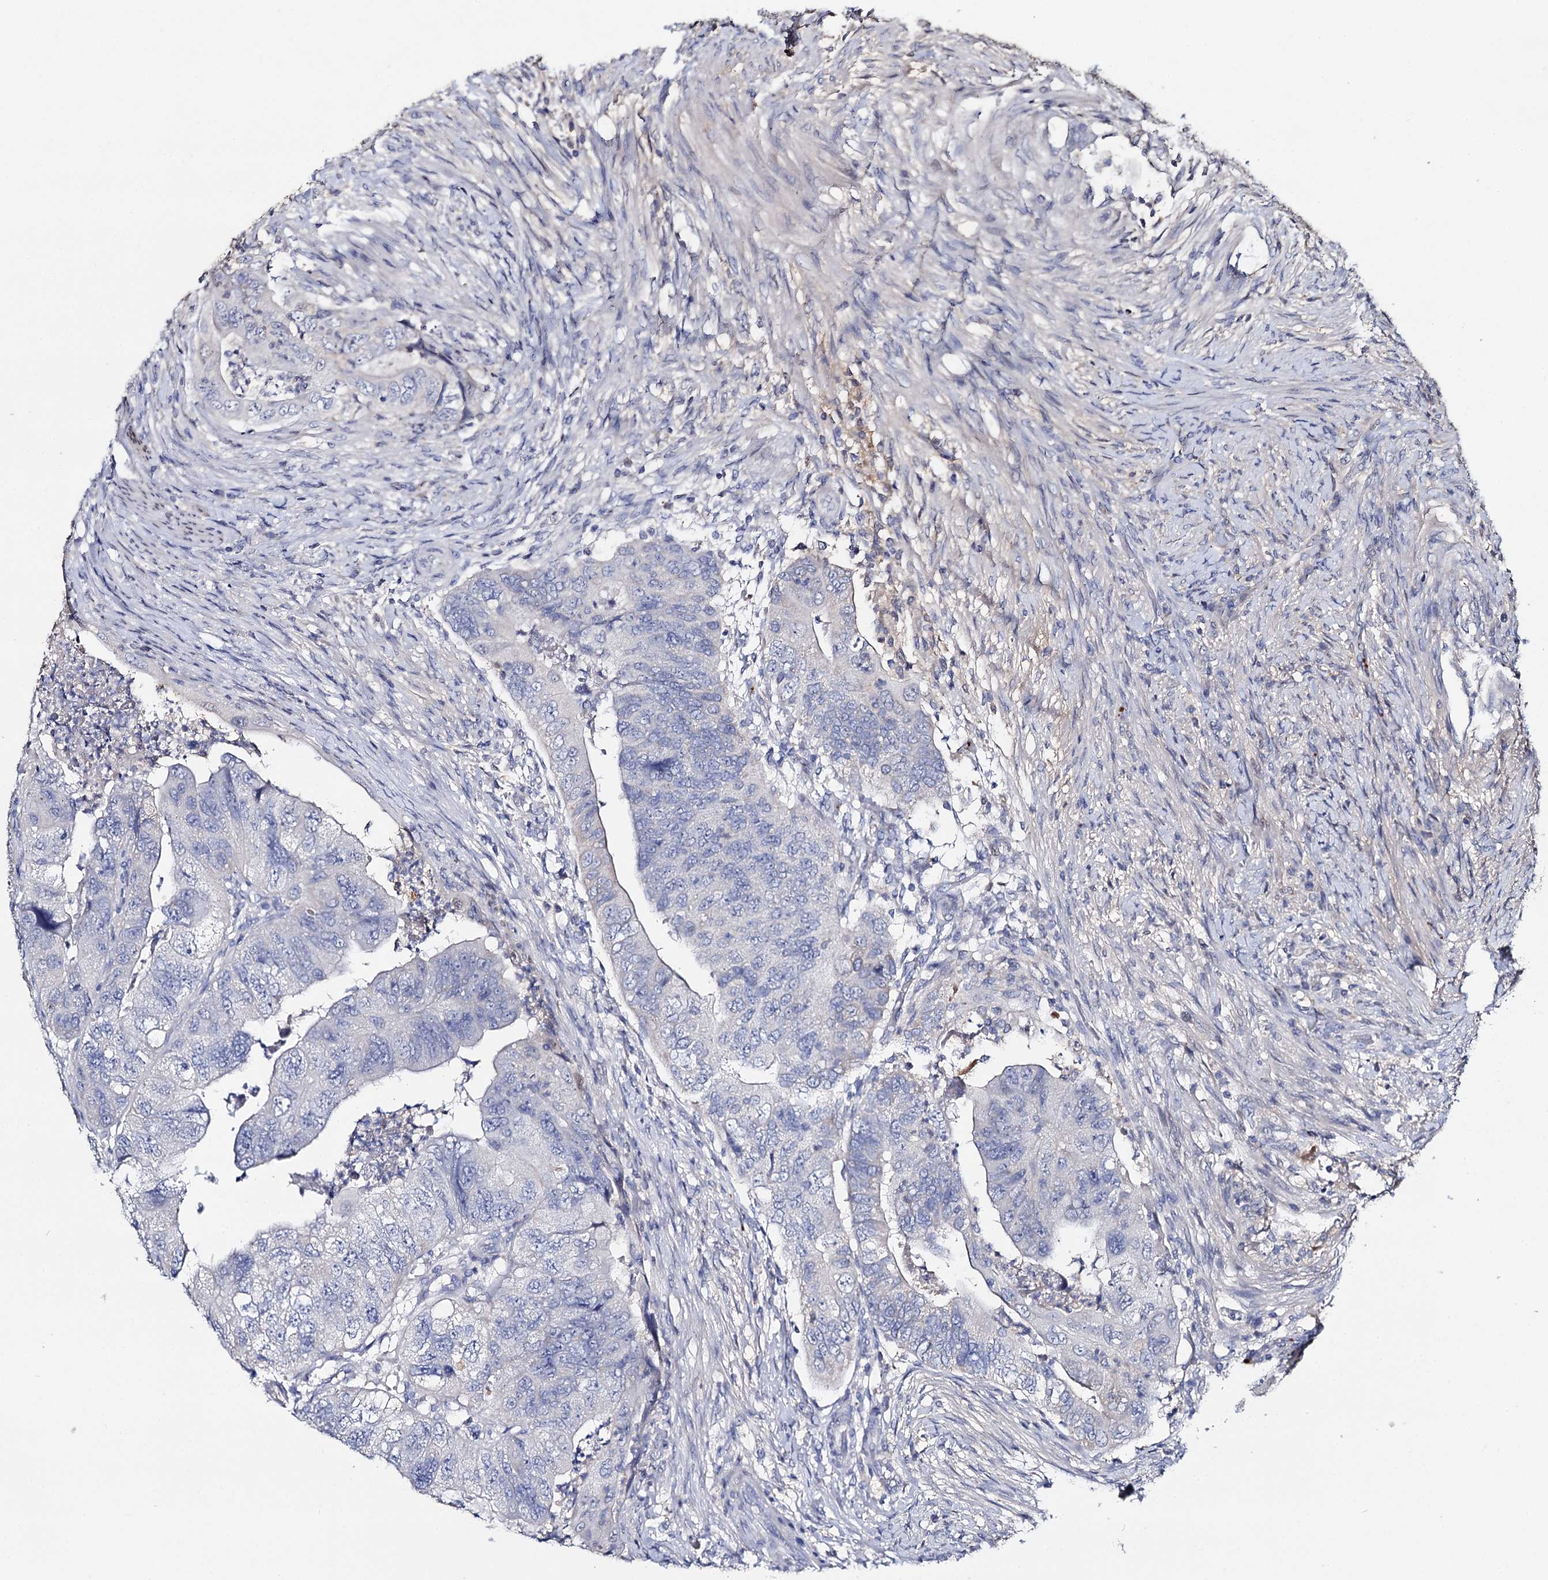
{"staining": {"intensity": "negative", "quantity": "none", "location": "none"}, "tissue": "colorectal cancer", "cell_type": "Tumor cells", "image_type": "cancer", "snomed": [{"axis": "morphology", "description": "Adenocarcinoma, NOS"}, {"axis": "topography", "description": "Rectum"}], "caption": "Photomicrograph shows no significant protein positivity in tumor cells of colorectal cancer (adenocarcinoma).", "gene": "DNAH6", "patient": {"sex": "male", "age": 63}}